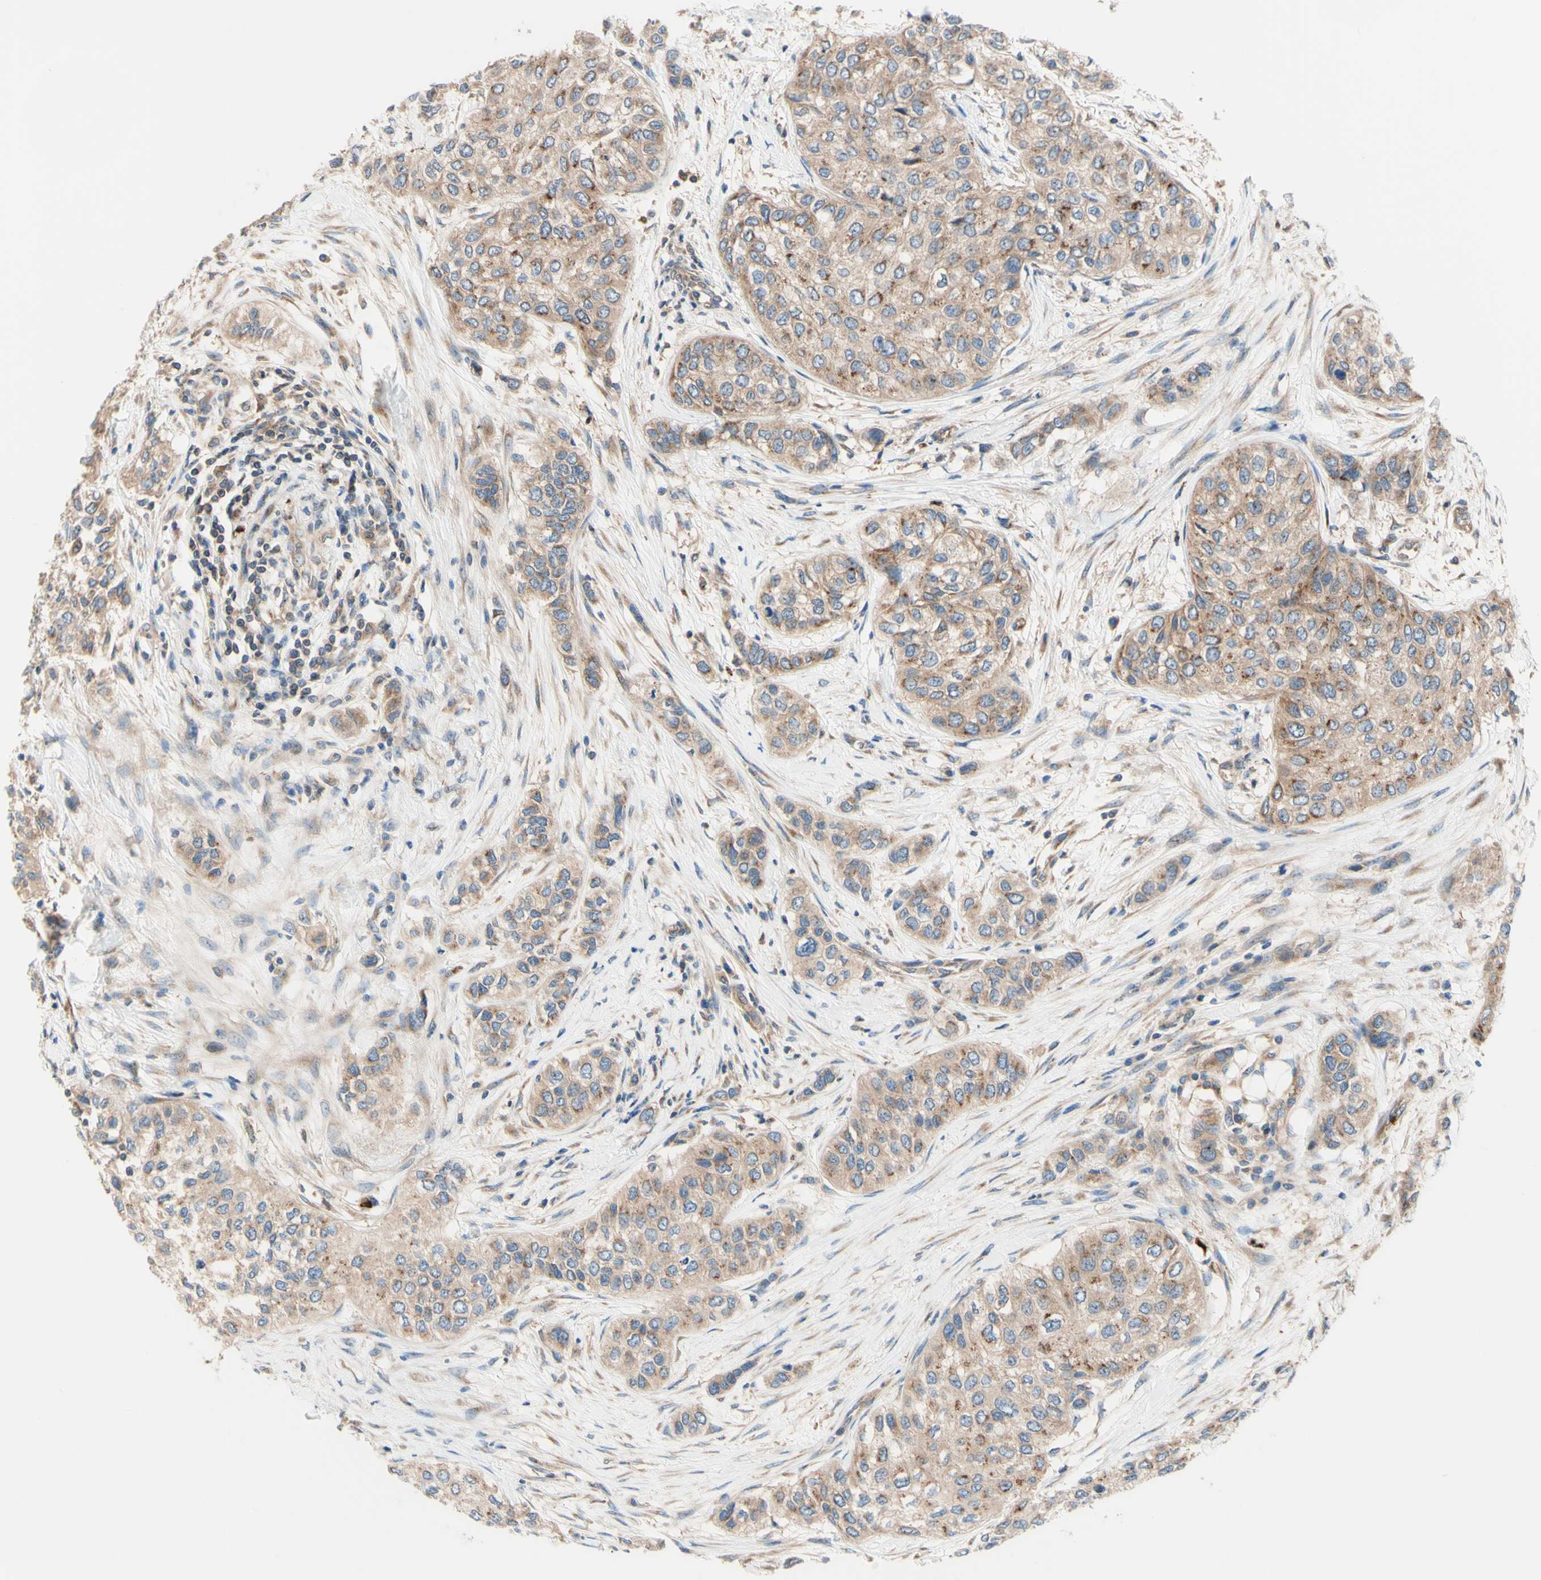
{"staining": {"intensity": "moderate", "quantity": ">75%", "location": "cytoplasmic/membranous"}, "tissue": "urothelial cancer", "cell_type": "Tumor cells", "image_type": "cancer", "snomed": [{"axis": "morphology", "description": "Urothelial carcinoma, High grade"}, {"axis": "topography", "description": "Urinary bladder"}], "caption": "Immunohistochemistry micrograph of neoplastic tissue: human urothelial cancer stained using immunohistochemistry exhibits medium levels of moderate protein expression localized specifically in the cytoplasmic/membranous of tumor cells, appearing as a cytoplasmic/membranous brown color.", "gene": "USP9X", "patient": {"sex": "female", "age": 56}}